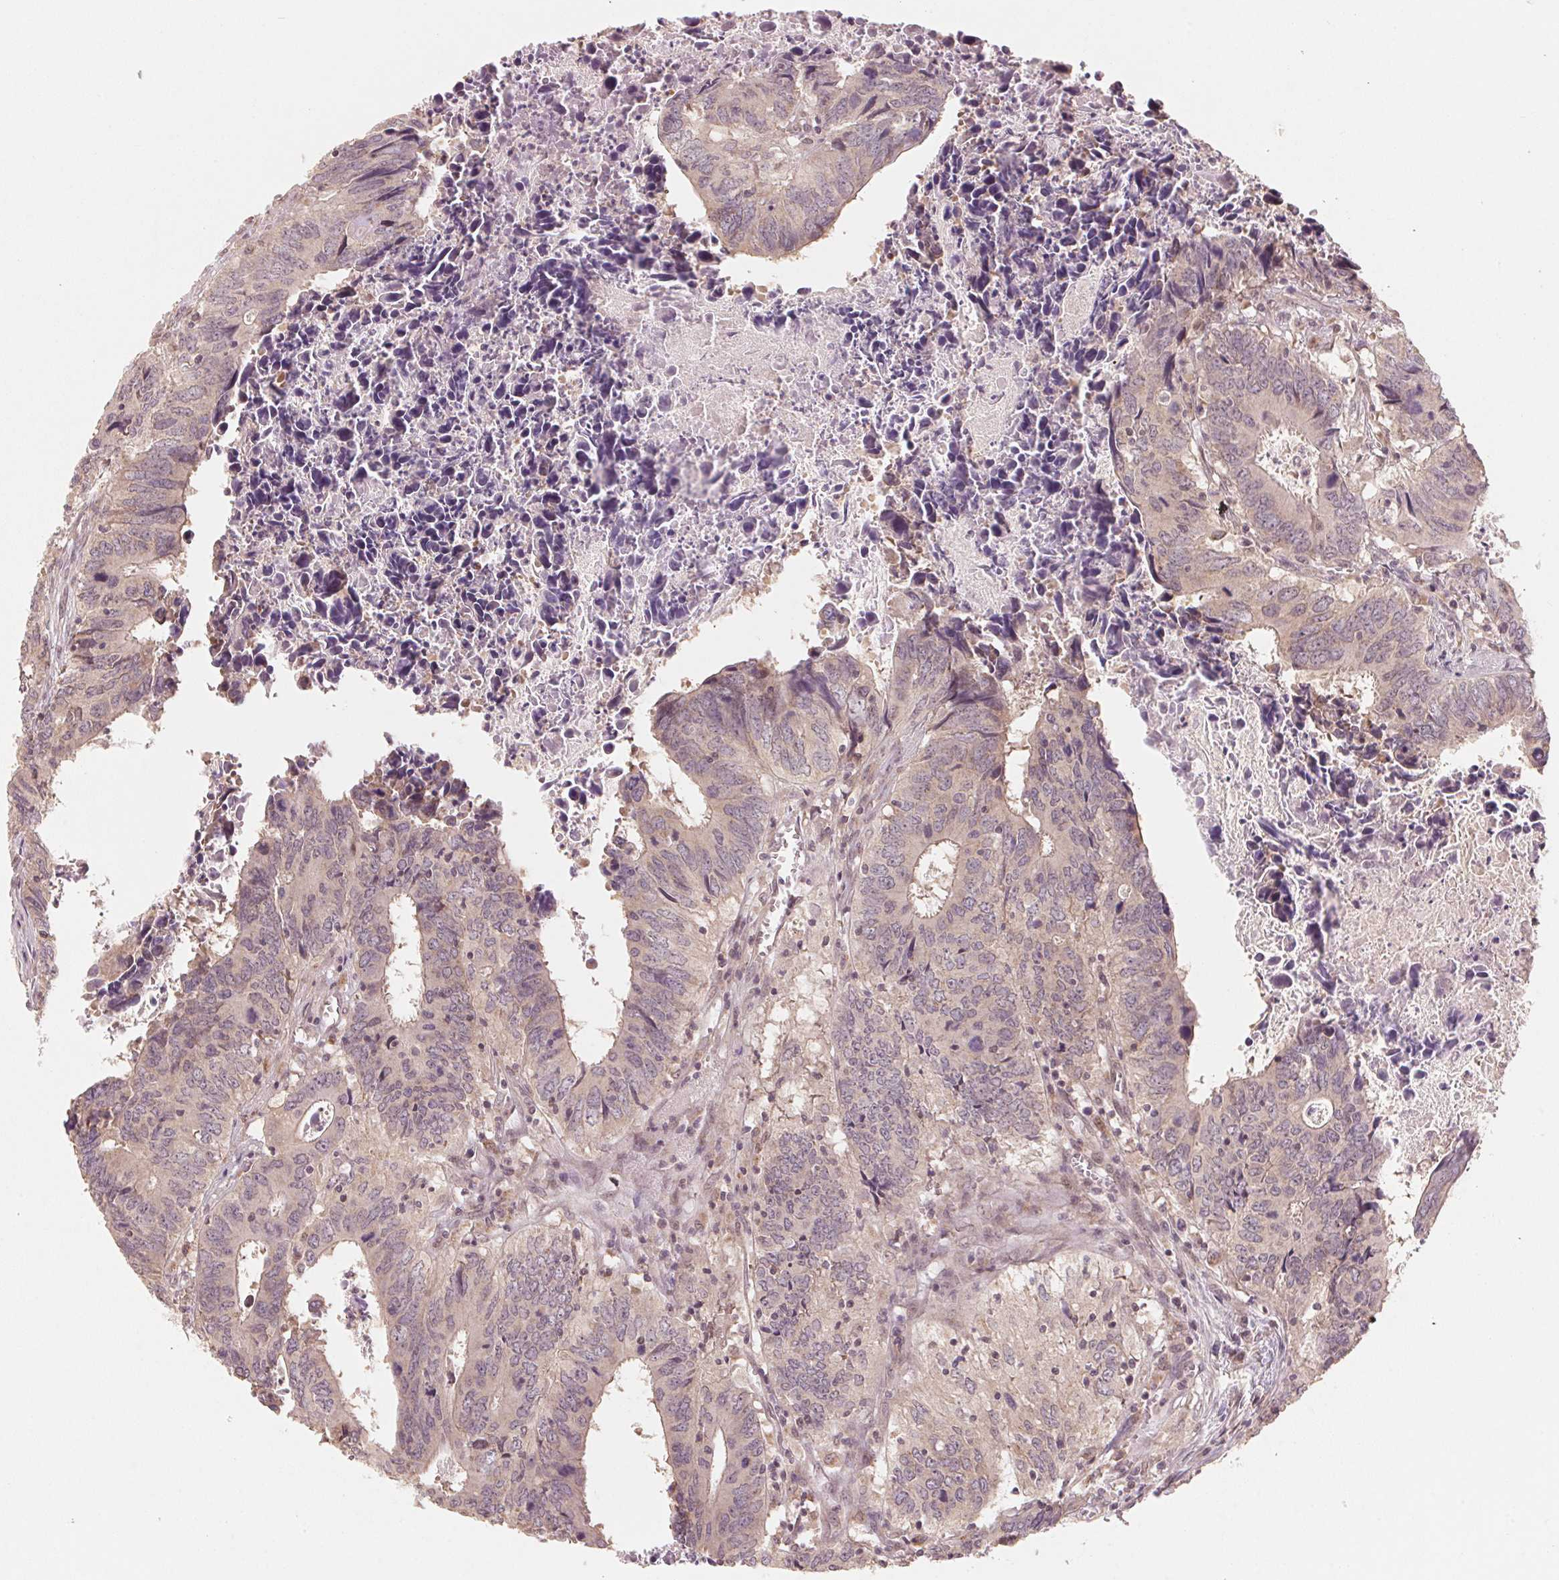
{"staining": {"intensity": "weak", "quantity": ">75%", "location": "cytoplasmic/membranous"}, "tissue": "colorectal cancer", "cell_type": "Tumor cells", "image_type": "cancer", "snomed": [{"axis": "morphology", "description": "Adenocarcinoma, NOS"}, {"axis": "topography", "description": "Colon"}], "caption": "A brown stain shows weak cytoplasmic/membranous staining of a protein in colorectal adenocarcinoma tumor cells.", "gene": "C2orf73", "patient": {"sex": "female", "age": 82}}